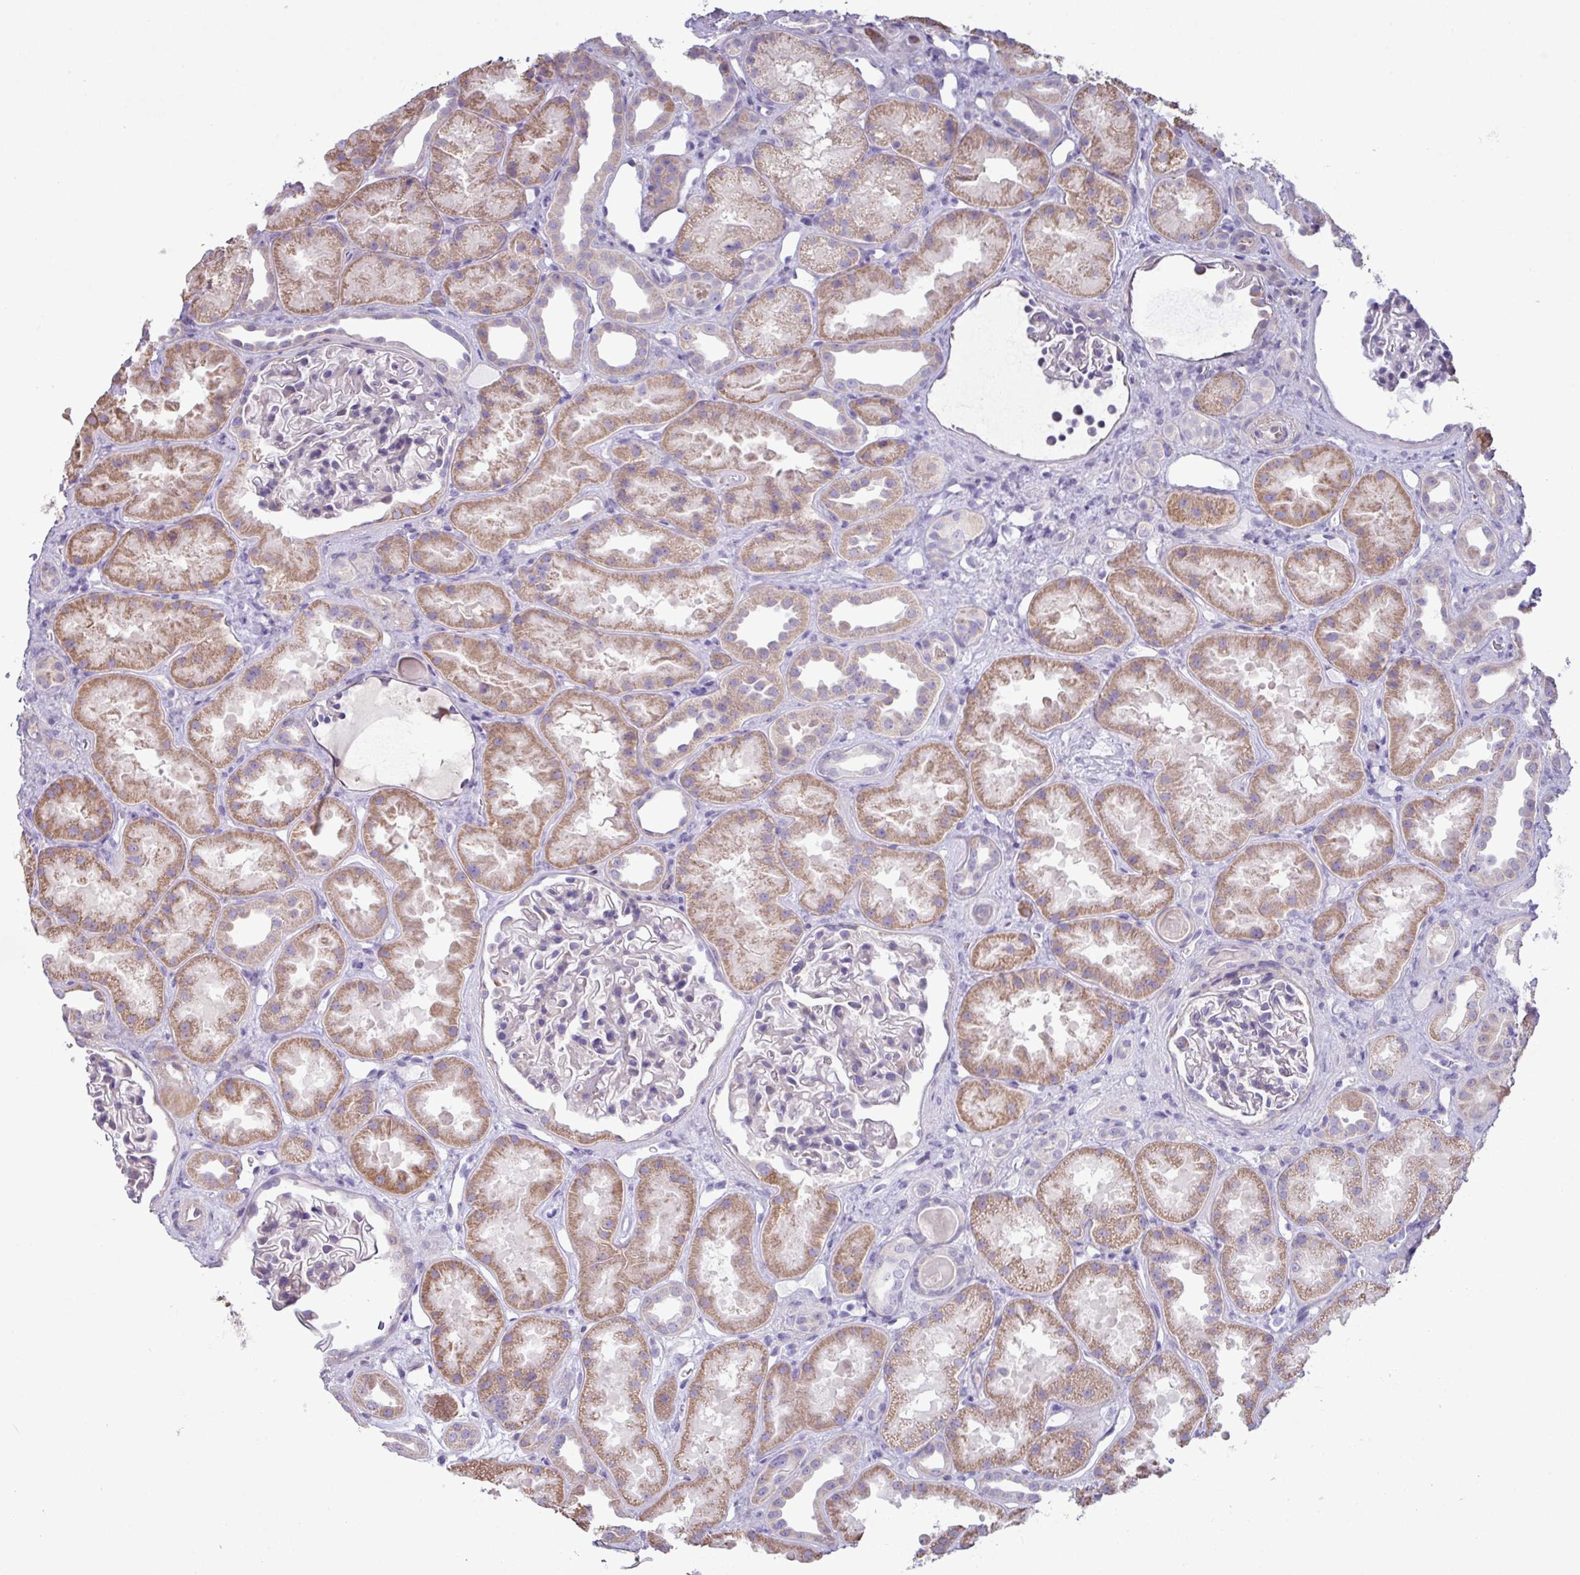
{"staining": {"intensity": "negative", "quantity": "none", "location": "none"}, "tissue": "kidney", "cell_type": "Cells in glomeruli", "image_type": "normal", "snomed": [{"axis": "morphology", "description": "Normal tissue, NOS"}, {"axis": "topography", "description": "Kidney"}], "caption": "Immunohistochemistry image of unremarkable kidney stained for a protein (brown), which shows no positivity in cells in glomeruli. (Stains: DAB immunohistochemistry (IHC) with hematoxylin counter stain, Microscopy: brightfield microscopy at high magnification).", "gene": "IRGC", "patient": {"sex": "male", "age": 61}}